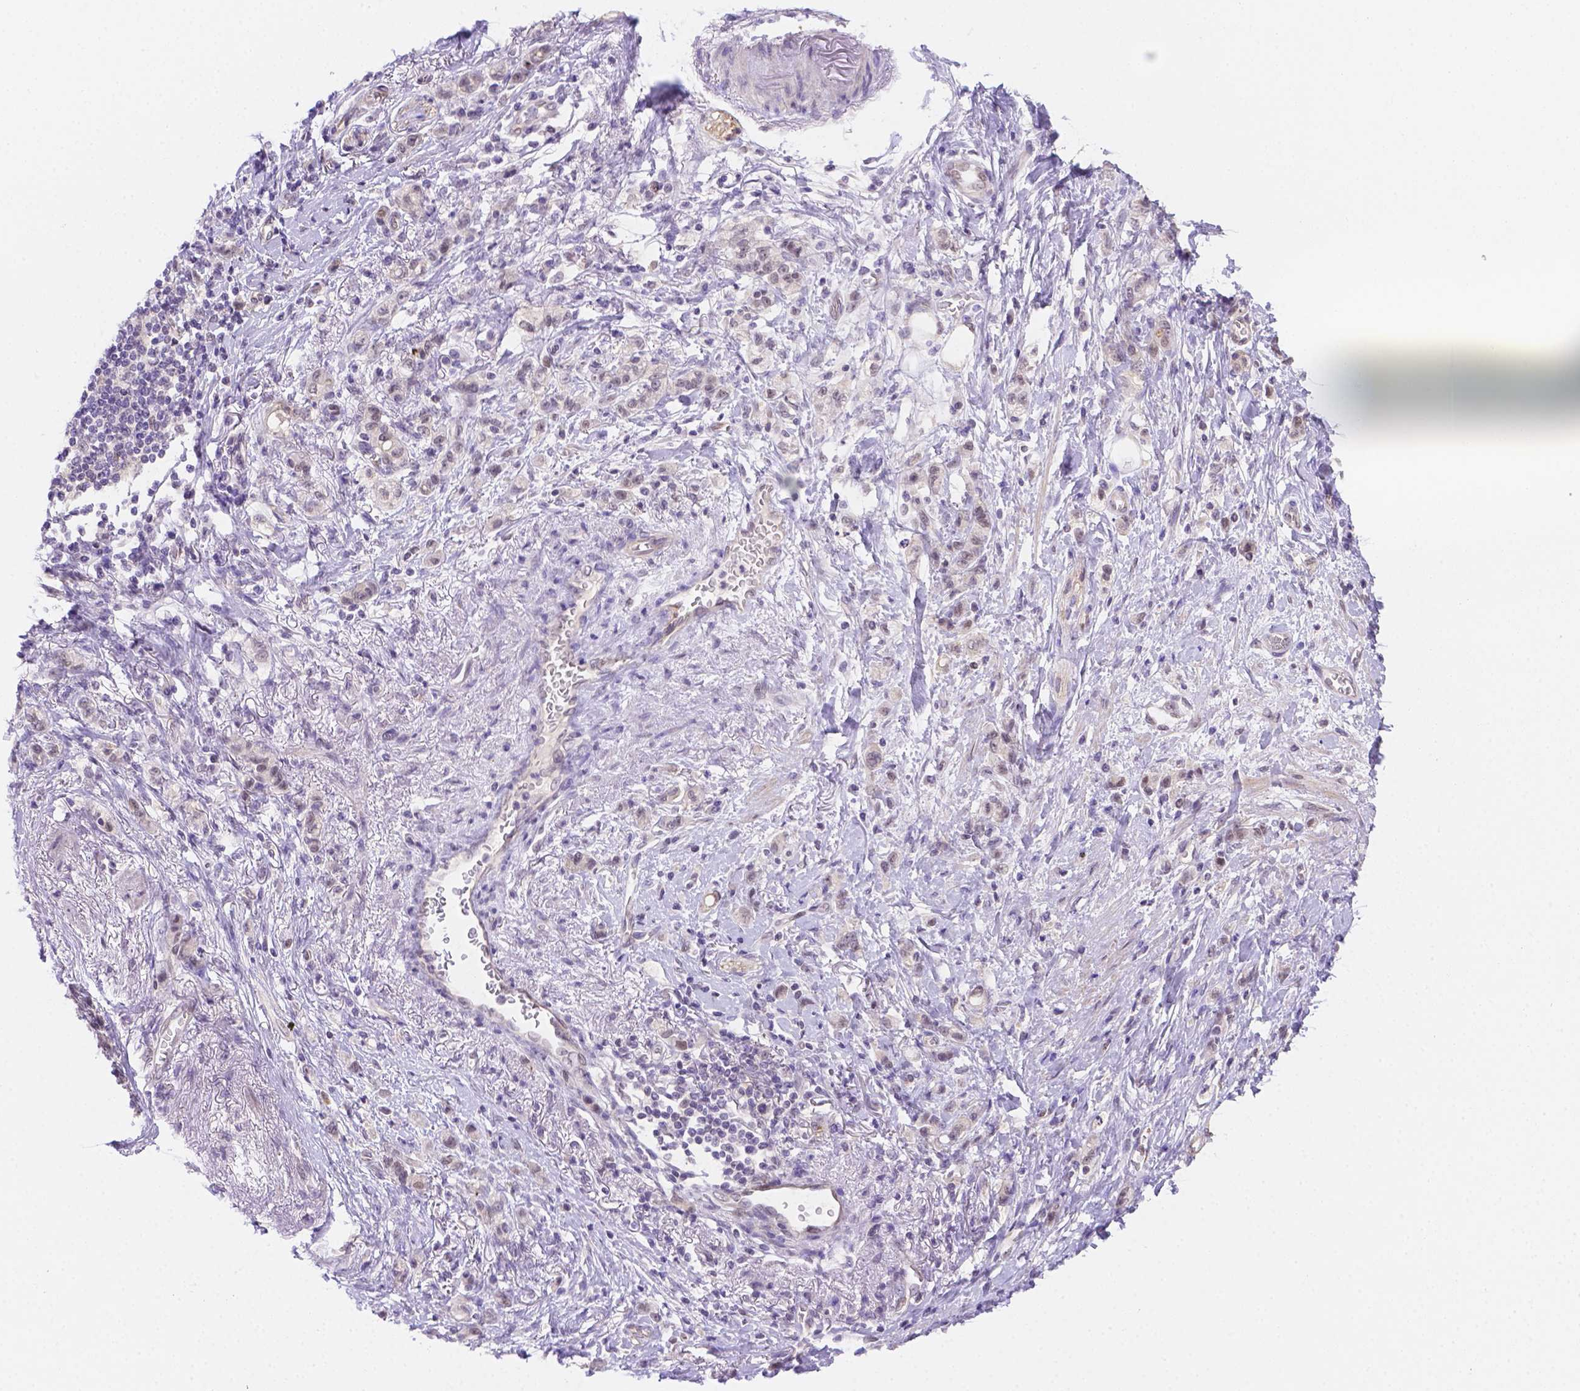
{"staining": {"intensity": "negative", "quantity": "none", "location": "none"}, "tissue": "stomach cancer", "cell_type": "Tumor cells", "image_type": "cancer", "snomed": [{"axis": "morphology", "description": "Adenocarcinoma, NOS"}, {"axis": "topography", "description": "Stomach"}], "caption": "Immunohistochemistry histopathology image of human stomach cancer stained for a protein (brown), which demonstrates no expression in tumor cells.", "gene": "NXPE2", "patient": {"sex": "male", "age": 77}}